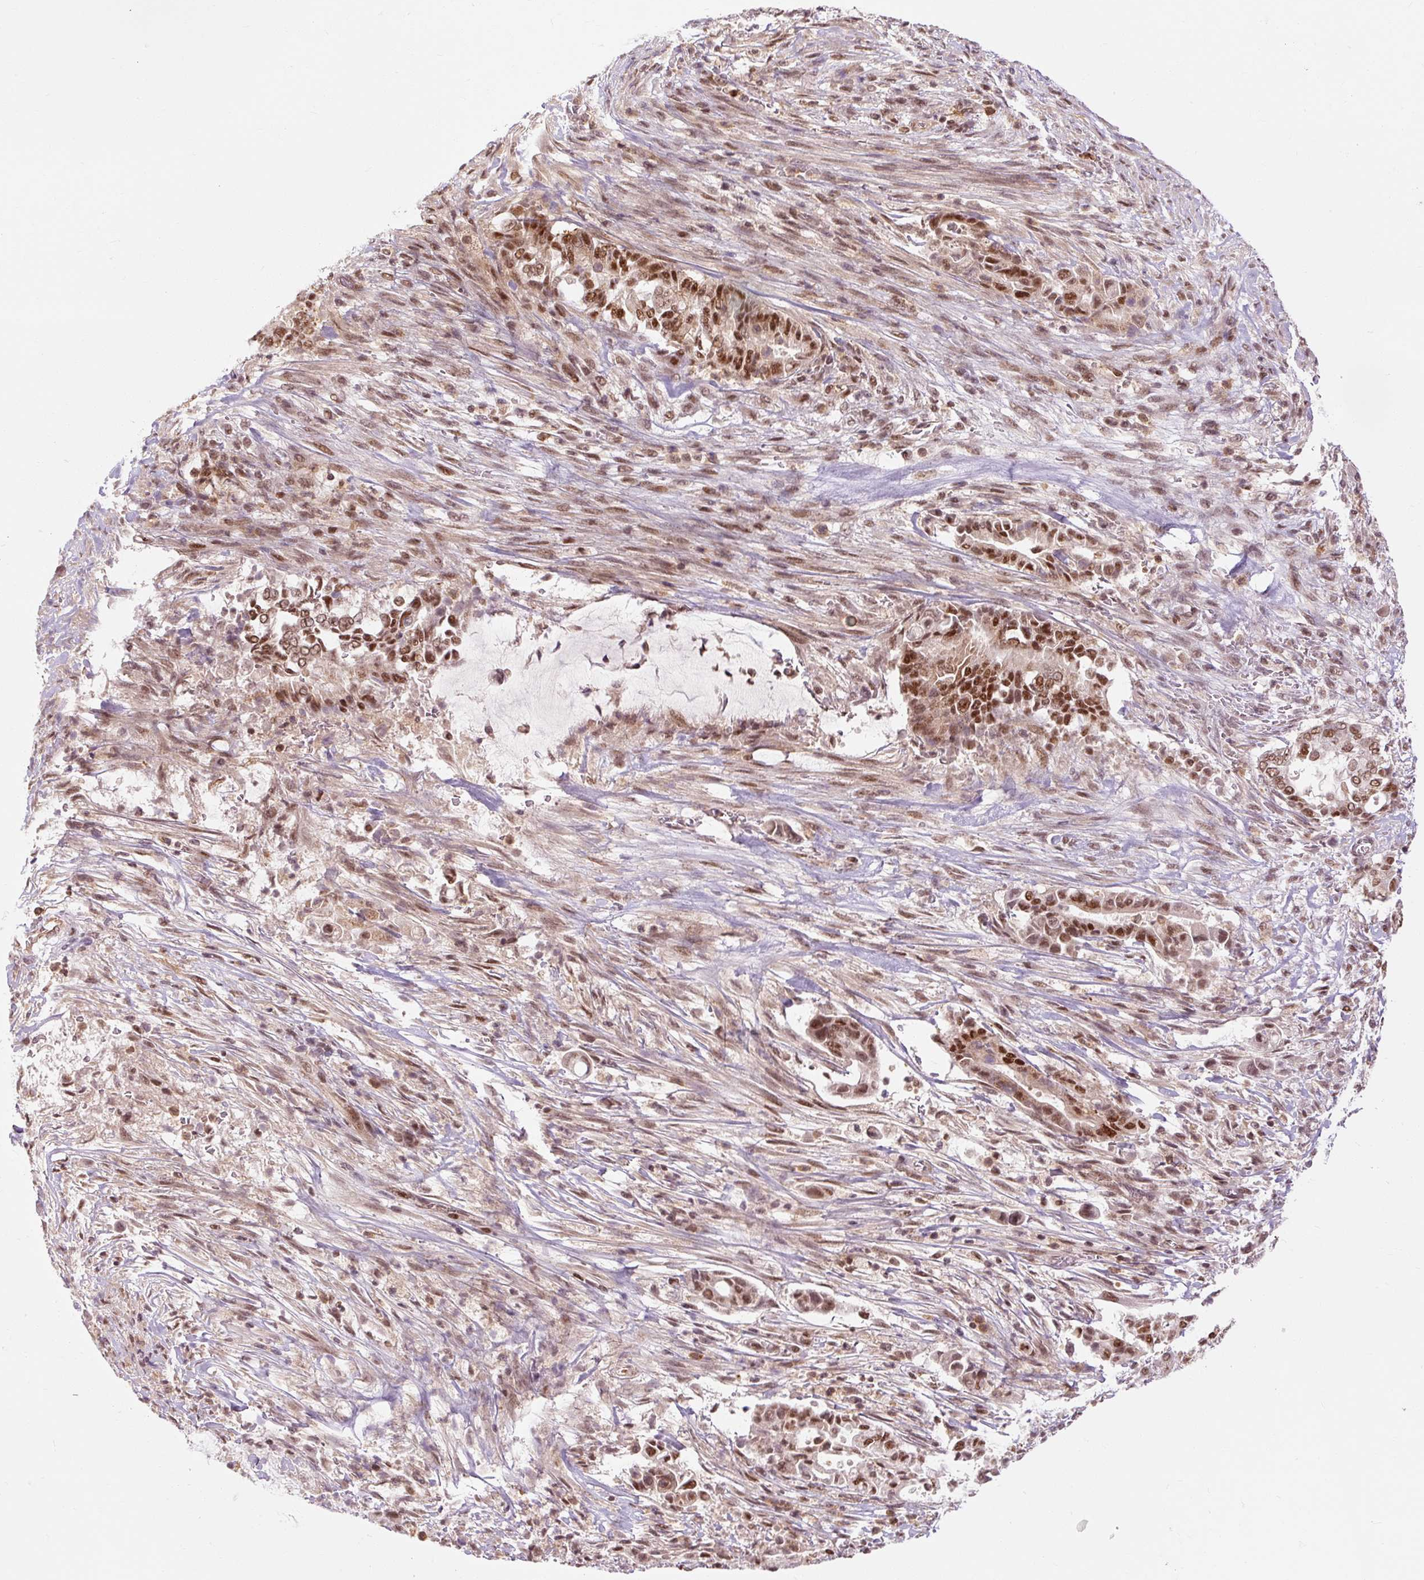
{"staining": {"intensity": "moderate", "quantity": ">75%", "location": "cytoplasmic/membranous,nuclear"}, "tissue": "pancreatic cancer", "cell_type": "Tumor cells", "image_type": "cancer", "snomed": [{"axis": "morphology", "description": "Adenocarcinoma, NOS"}, {"axis": "topography", "description": "Pancreas"}], "caption": "Brown immunohistochemical staining in adenocarcinoma (pancreatic) displays moderate cytoplasmic/membranous and nuclear positivity in approximately >75% of tumor cells. Using DAB (3,3'-diaminobenzidine) (brown) and hematoxylin (blue) stains, captured at high magnification using brightfield microscopy.", "gene": "CSTF1", "patient": {"sex": "male", "age": 68}}